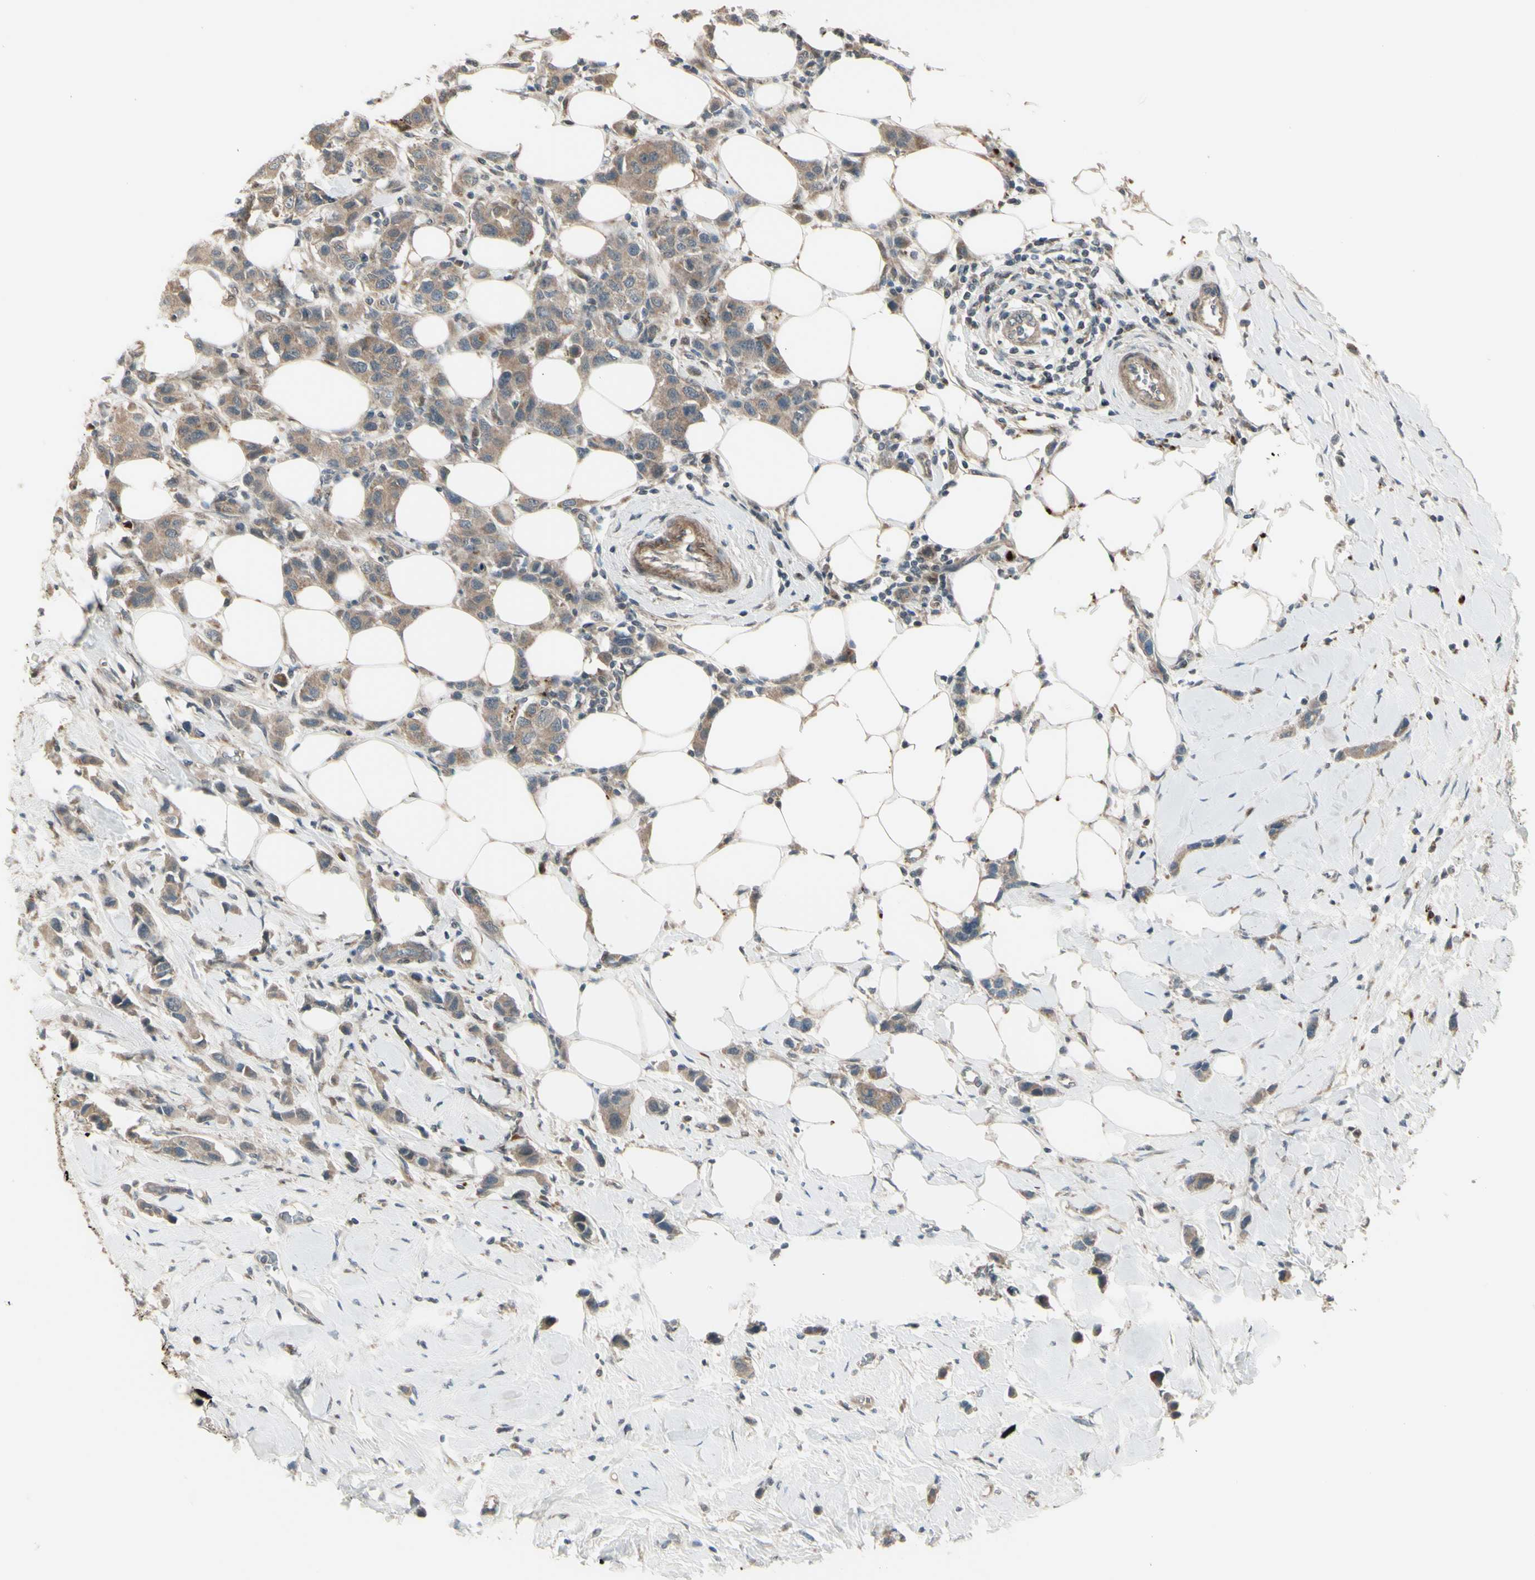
{"staining": {"intensity": "moderate", "quantity": ">75%", "location": "cytoplasmic/membranous"}, "tissue": "breast cancer", "cell_type": "Tumor cells", "image_type": "cancer", "snomed": [{"axis": "morphology", "description": "Normal tissue, NOS"}, {"axis": "morphology", "description": "Duct carcinoma"}, {"axis": "topography", "description": "Breast"}], "caption": "The photomicrograph exhibits a brown stain indicating the presence of a protein in the cytoplasmic/membranous of tumor cells in breast cancer (infiltrating ductal carcinoma).", "gene": "OSTM1", "patient": {"sex": "female", "age": 50}}